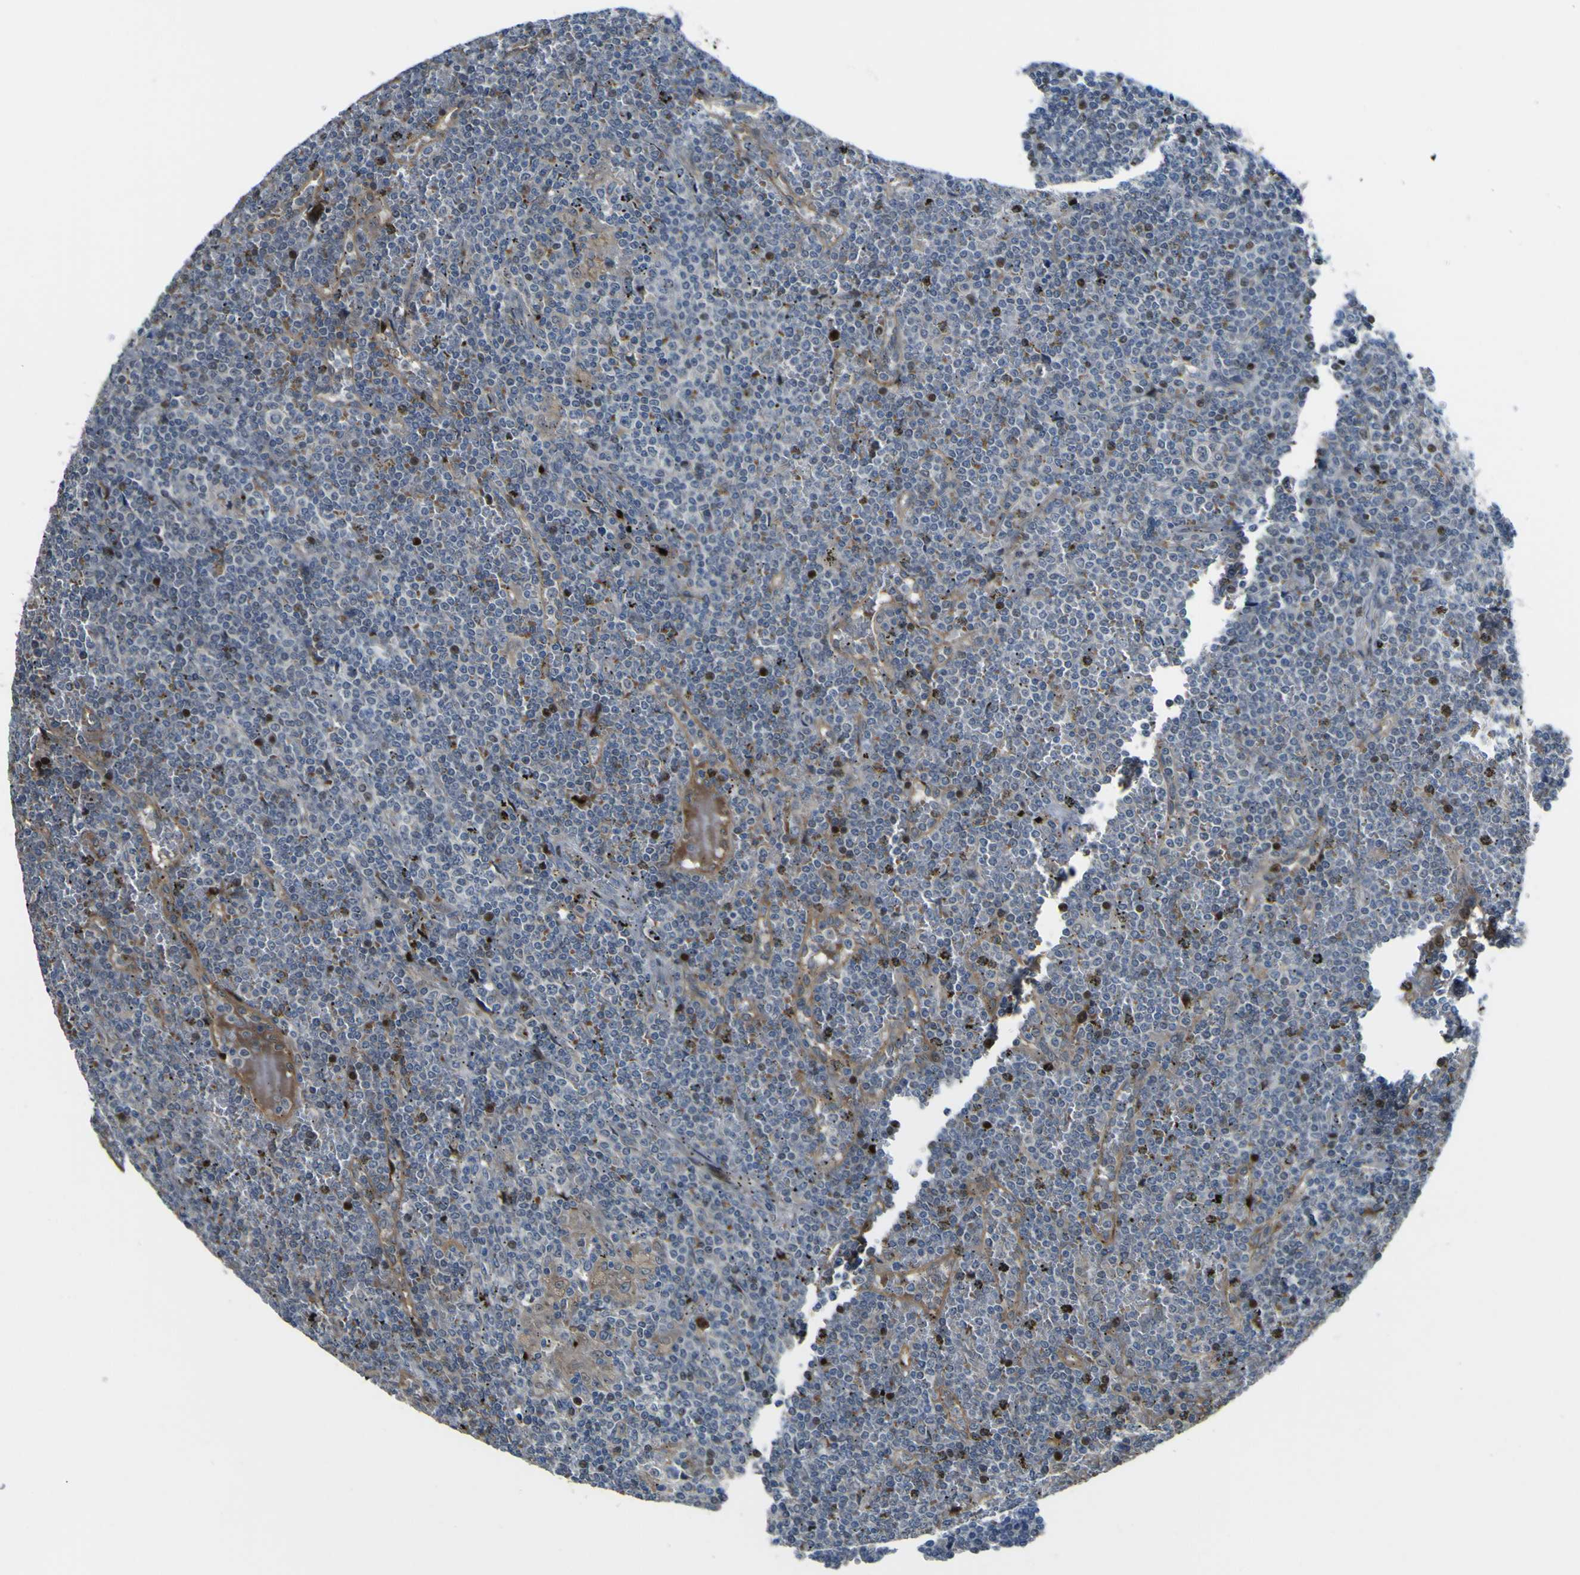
{"staining": {"intensity": "negative", "quantity": "none", "location": "none"}, "tissue": "lymphoma", "cell_type": "Tumor cells", "image_type": "cancer", "snomed": [{"axis": "morphology", "description": "Malignant lymphoma, non-Hodgkin's type, Low grade"}, {"axis": "topography", "description": "Spleen"}], "caption": "Immunohistochemistry (IHC) of human malignant lymphoma, non-Hodgkin's type (low-grade) shows no expression in tumor cells. The staining was performed using DAB to visualize the protein expression in brown, while the nuclei were stained in blue with hematoxylin (Magnification: 20x).", "gene": "LBHD1", "patient": {"sex": "female", "age": 19}}